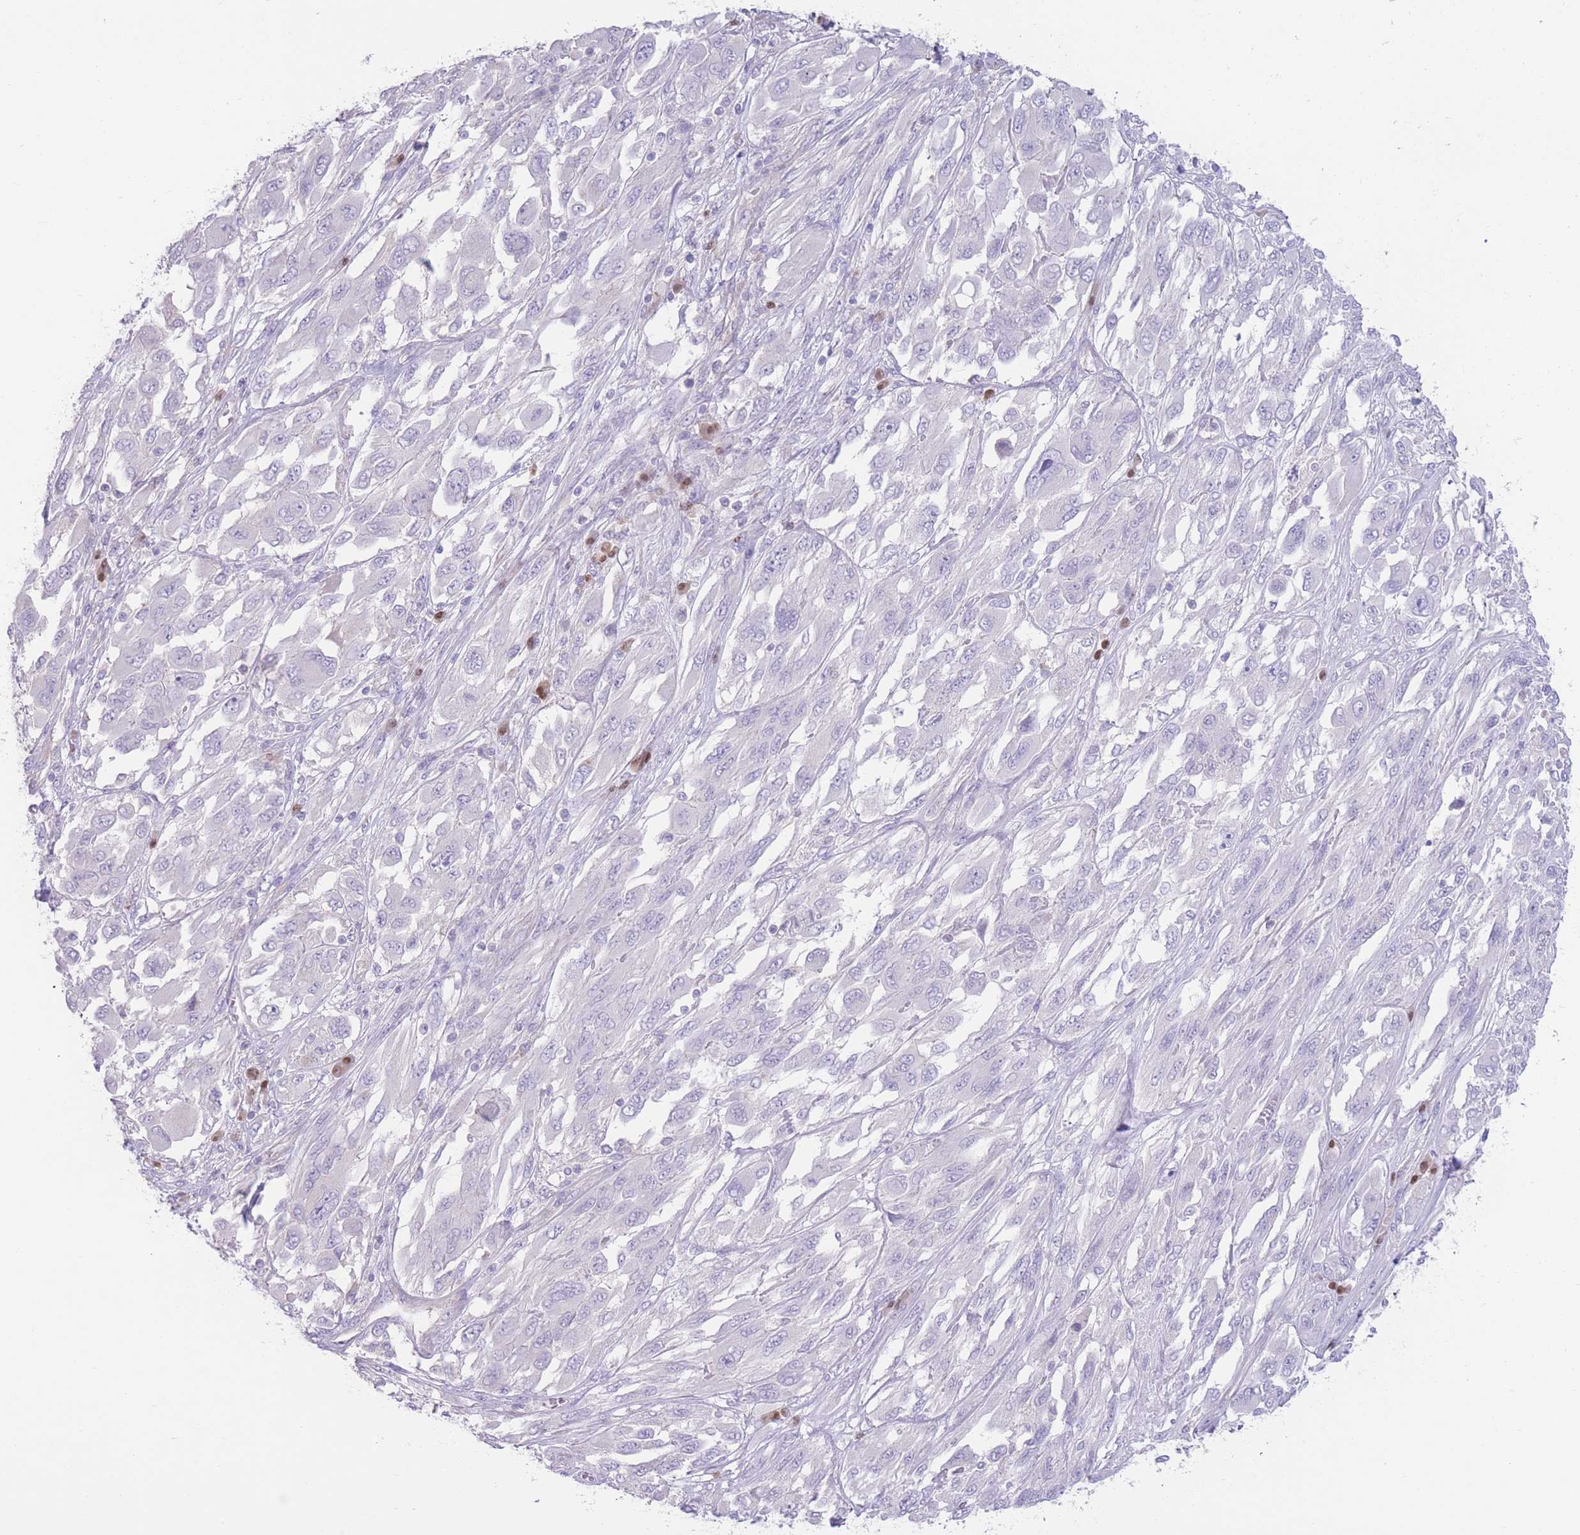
{"staining": {"intensity": "negative", "quantity": "none", "location": "none"}, "tissue": "melanoma", "cell_type": "Tumor cells", "image_type": "cancer", "snomed": [{"axis": "morphology", "description": "Malignant melanoma, NOS"}, {"axis": "topography", "description": "Skin"}], "caption": "High magnification brightfield microscopy of malignant melanoma stained with DAB (brown) and counterstained with hematoxylin (blue): tumor cells show no significant positivity.", "gene": "BHLHA15", "patient": {"sex": "female", "age": 91}}